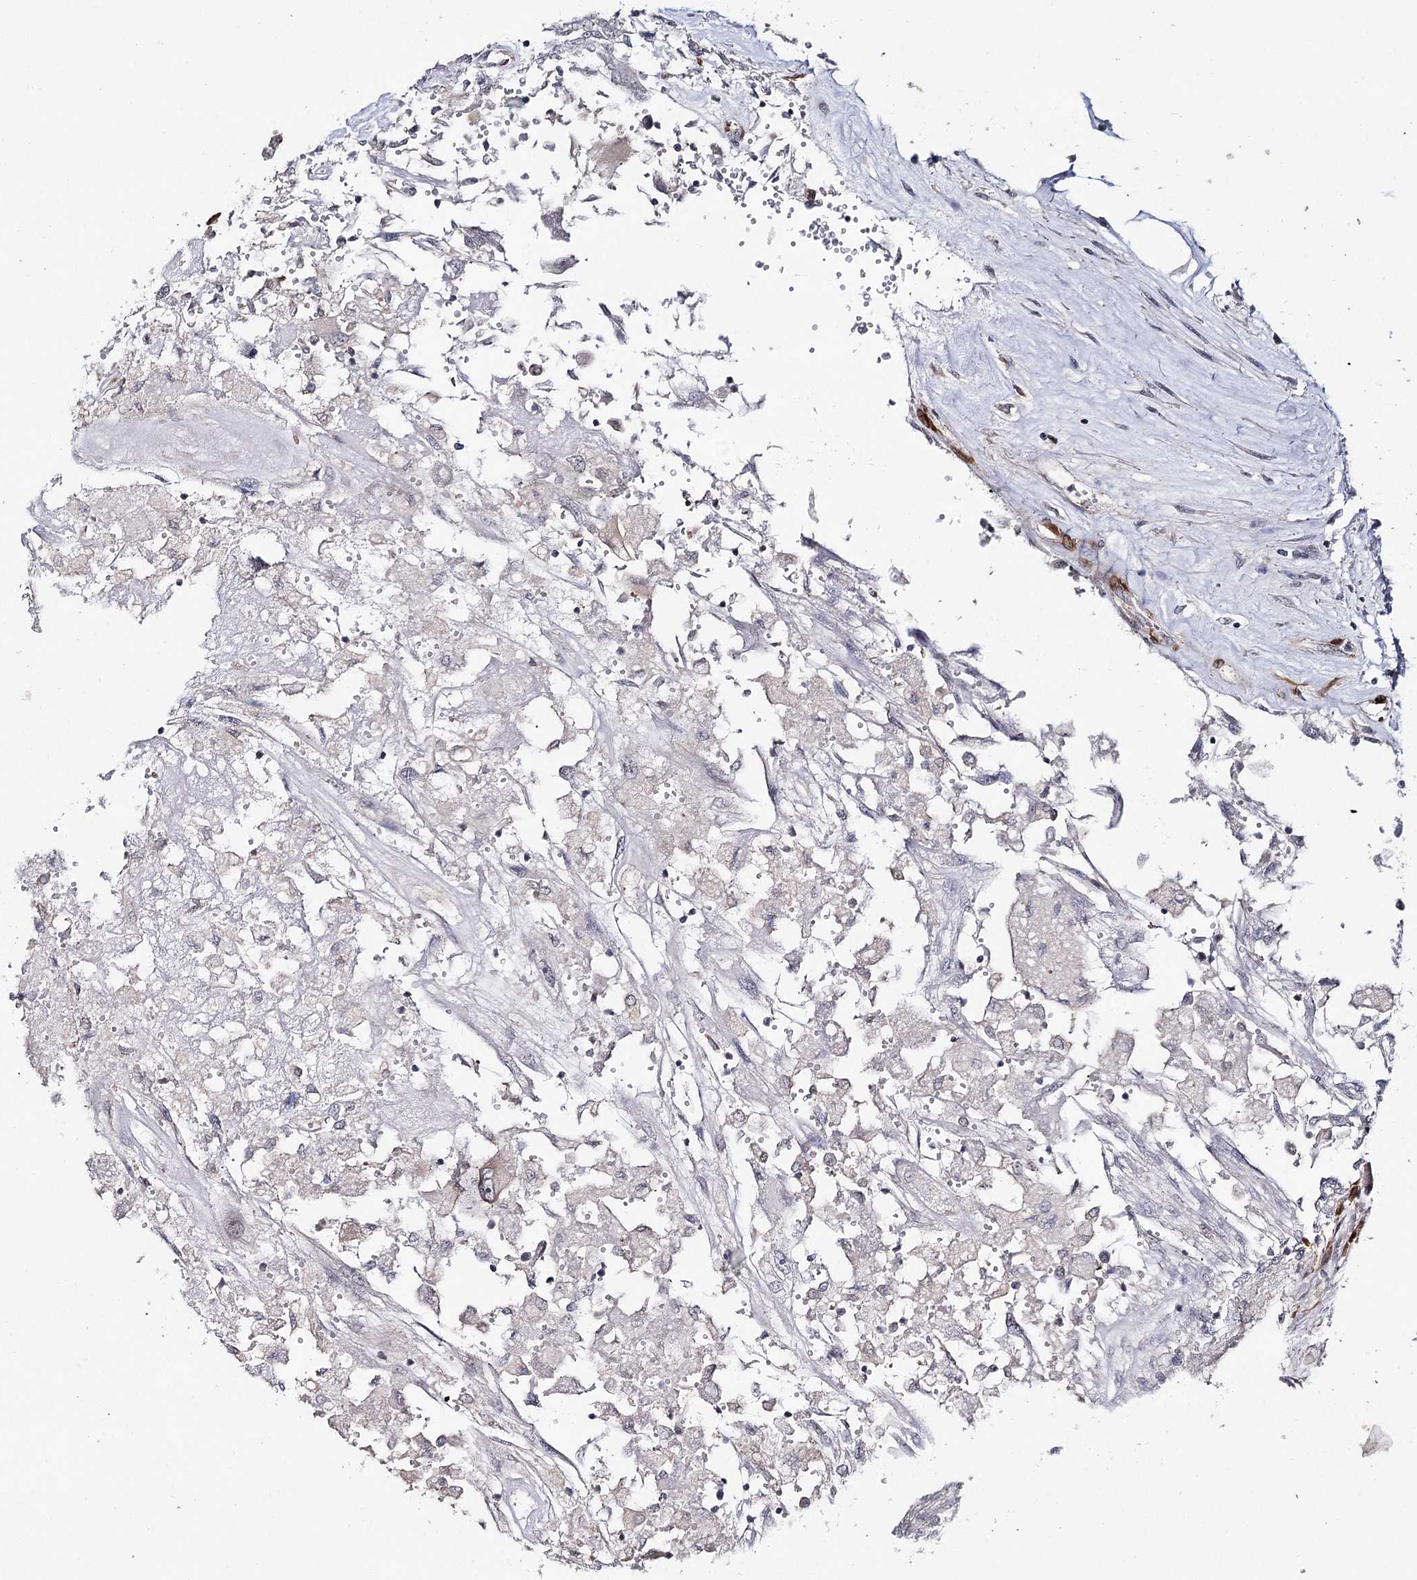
{"staining": {"intensity": "weak", "quantity": "<25%", "location": "cytoplasmic/membranous"}, "tissue": "renal cancer", "cell_type": "Tumor cells", "image_type": "cancer", "snomed": [{"axis": "morphology", "description": "Adenocarcinoma, NOS"}, {"axis": "topography", "description": "Kidney"}], "caption": "Immunohistochemistry (IHC) histopathology image of neoplastic tissue: renal cancer (adenocarcinoma) stained with DAB (3,3'-diaminobenzidine) demonstrates no significant protein expression in tumor cells.", "gene": "HSD11B2", "patient": {"sex": "female", "age": 52}}